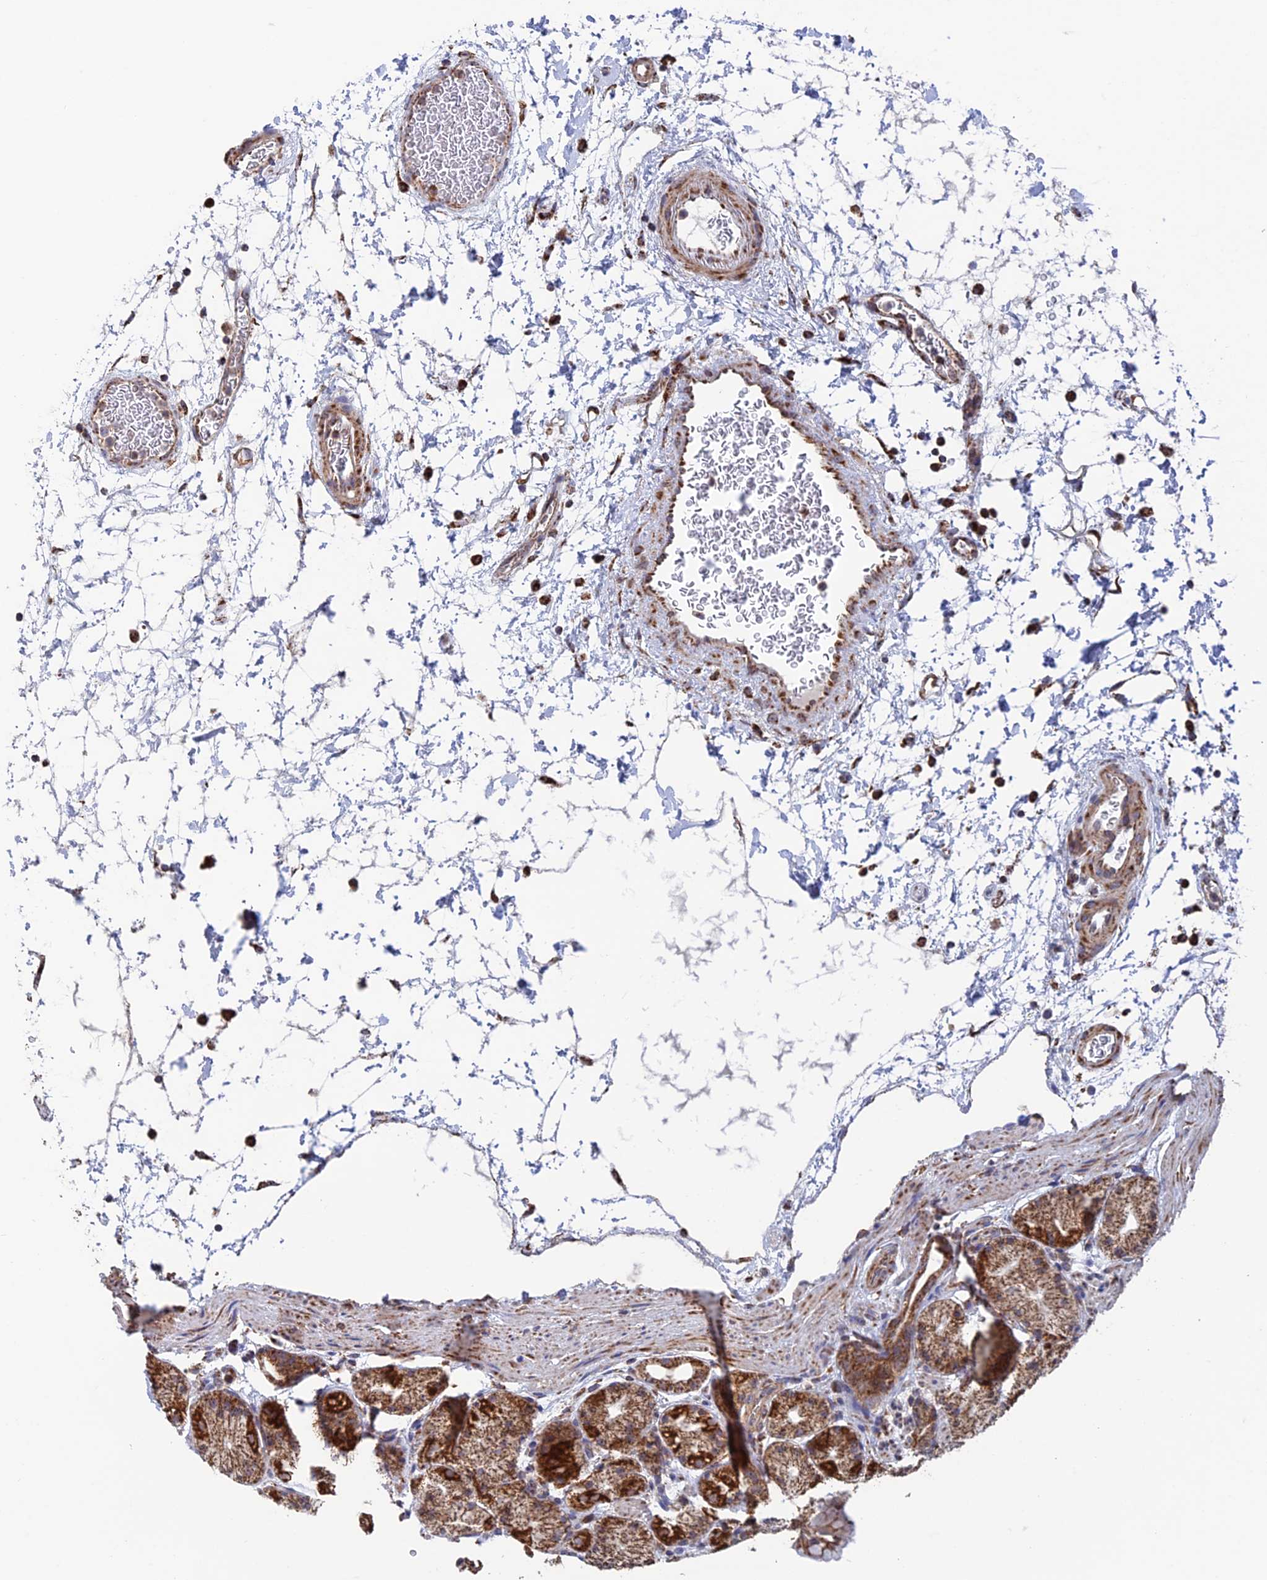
{"staining": {"intensity": "strong", "quantity": ">75%", "location": "cytoplasmic/membranous"}, "tissue": "stomach", "cell_type": "Glandular cells", "image_type": "normal", "snomed": [{"axis": "morphology", "description": "Normal tissue, NOS"}, {"axis": "topography", "description": "Stomach, upper"}], "caption": "Approximately >75% of glandular cells in unremarkable stomach demonstrate strong cytoplasmic/membranous protein staining as visualized by brown immunohistochemical staining.", "gene": "DTYMK", "patient": {"sex": "male", "age": 48}}